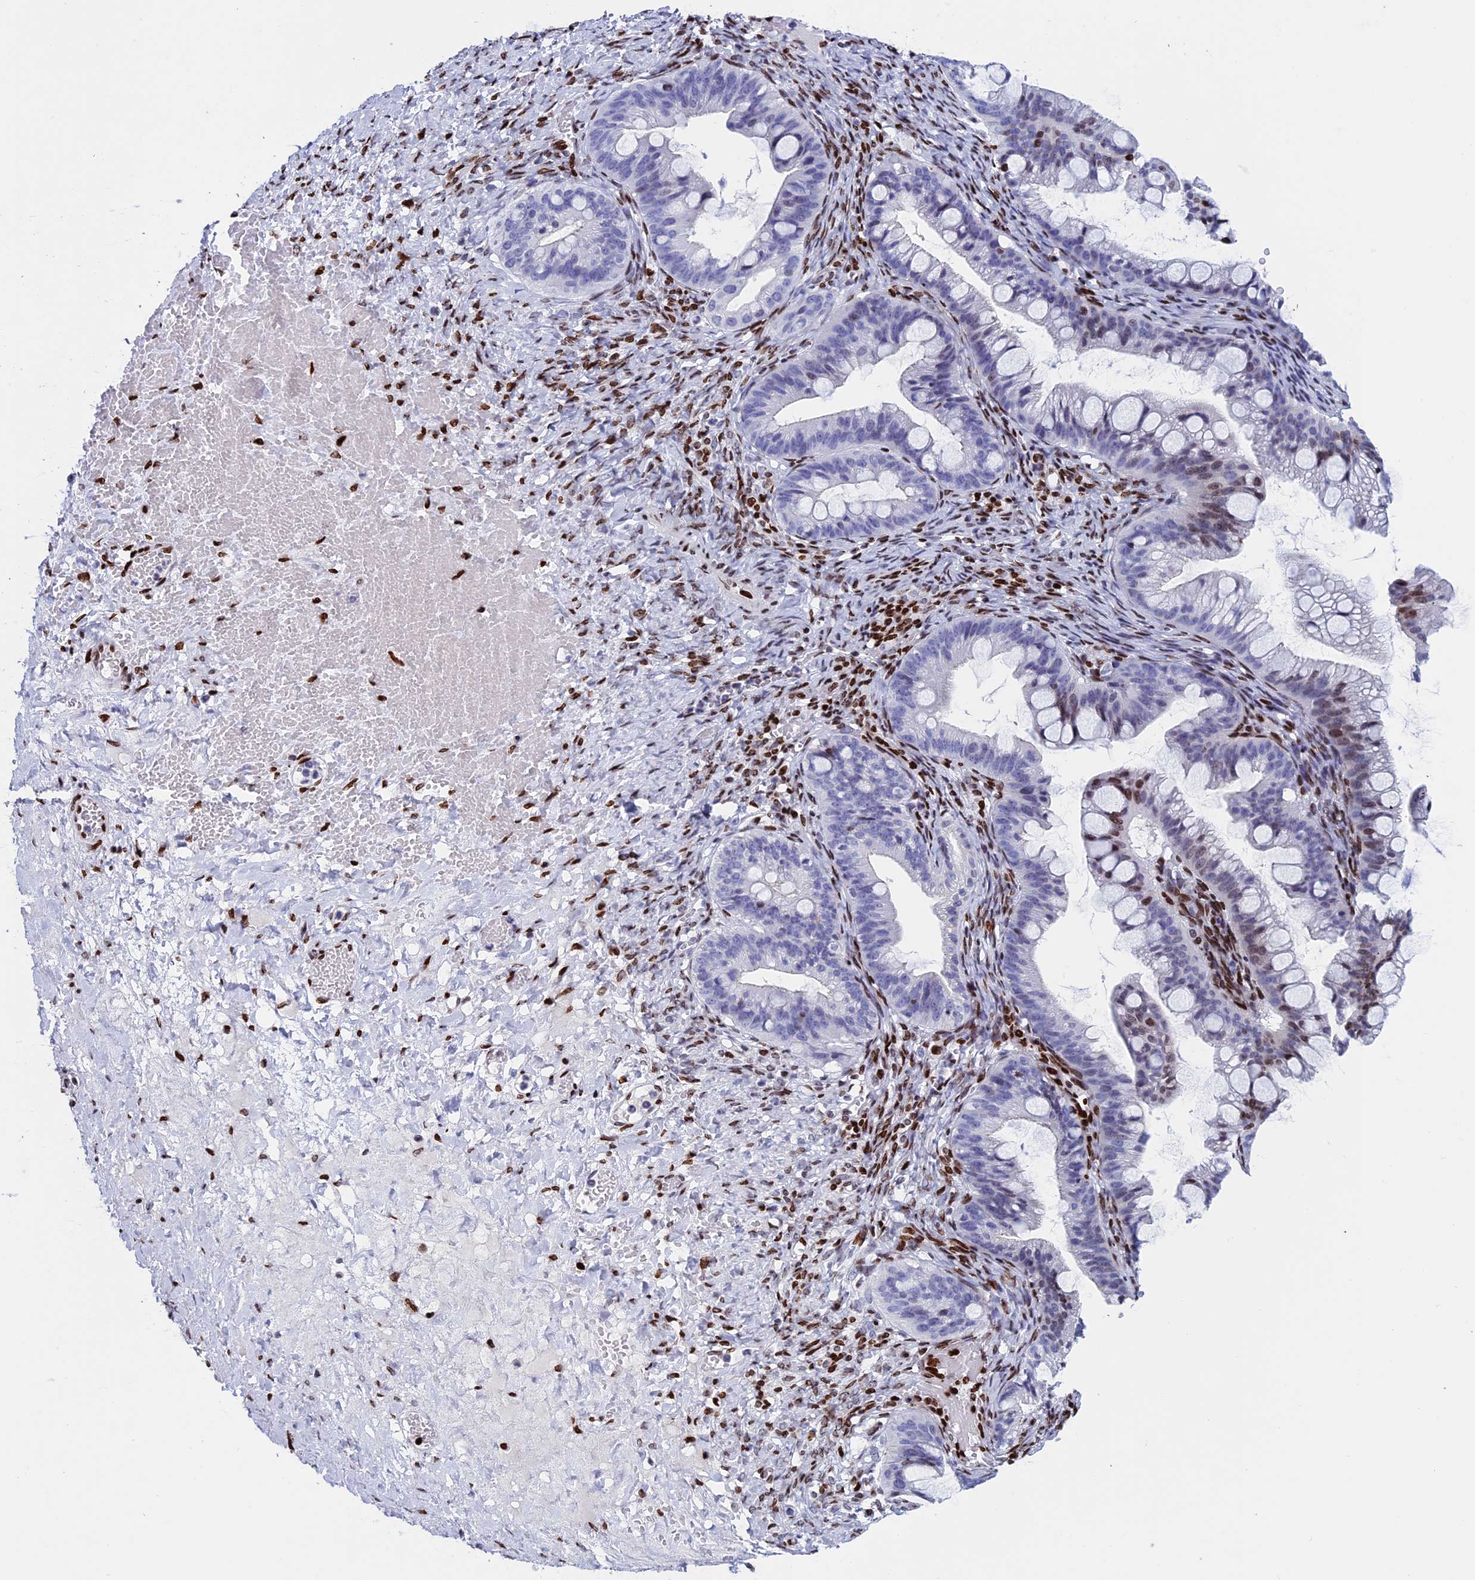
{"staining": {"intensity": "moderate", "quantity": "<25%", "location": "nuclear"}, "tissue": "ovarian cancer", "cell_type": "Tumor cells", "image_type": "cancer", "snomed": [{"axis": "morphology", "description": "Cystadenocarcinoma, mucinous, NOS"}, {"axis": "topography", "description": "Ovary"}], "caption": "A low amount of moderate nuclear positivity is present in approximately <25% of tumor cells in mucinous cystadenocarcinoma (ovarian) tissue.", "gene": "BTBD3", "patient": {"sex": "female", "age": 73}}